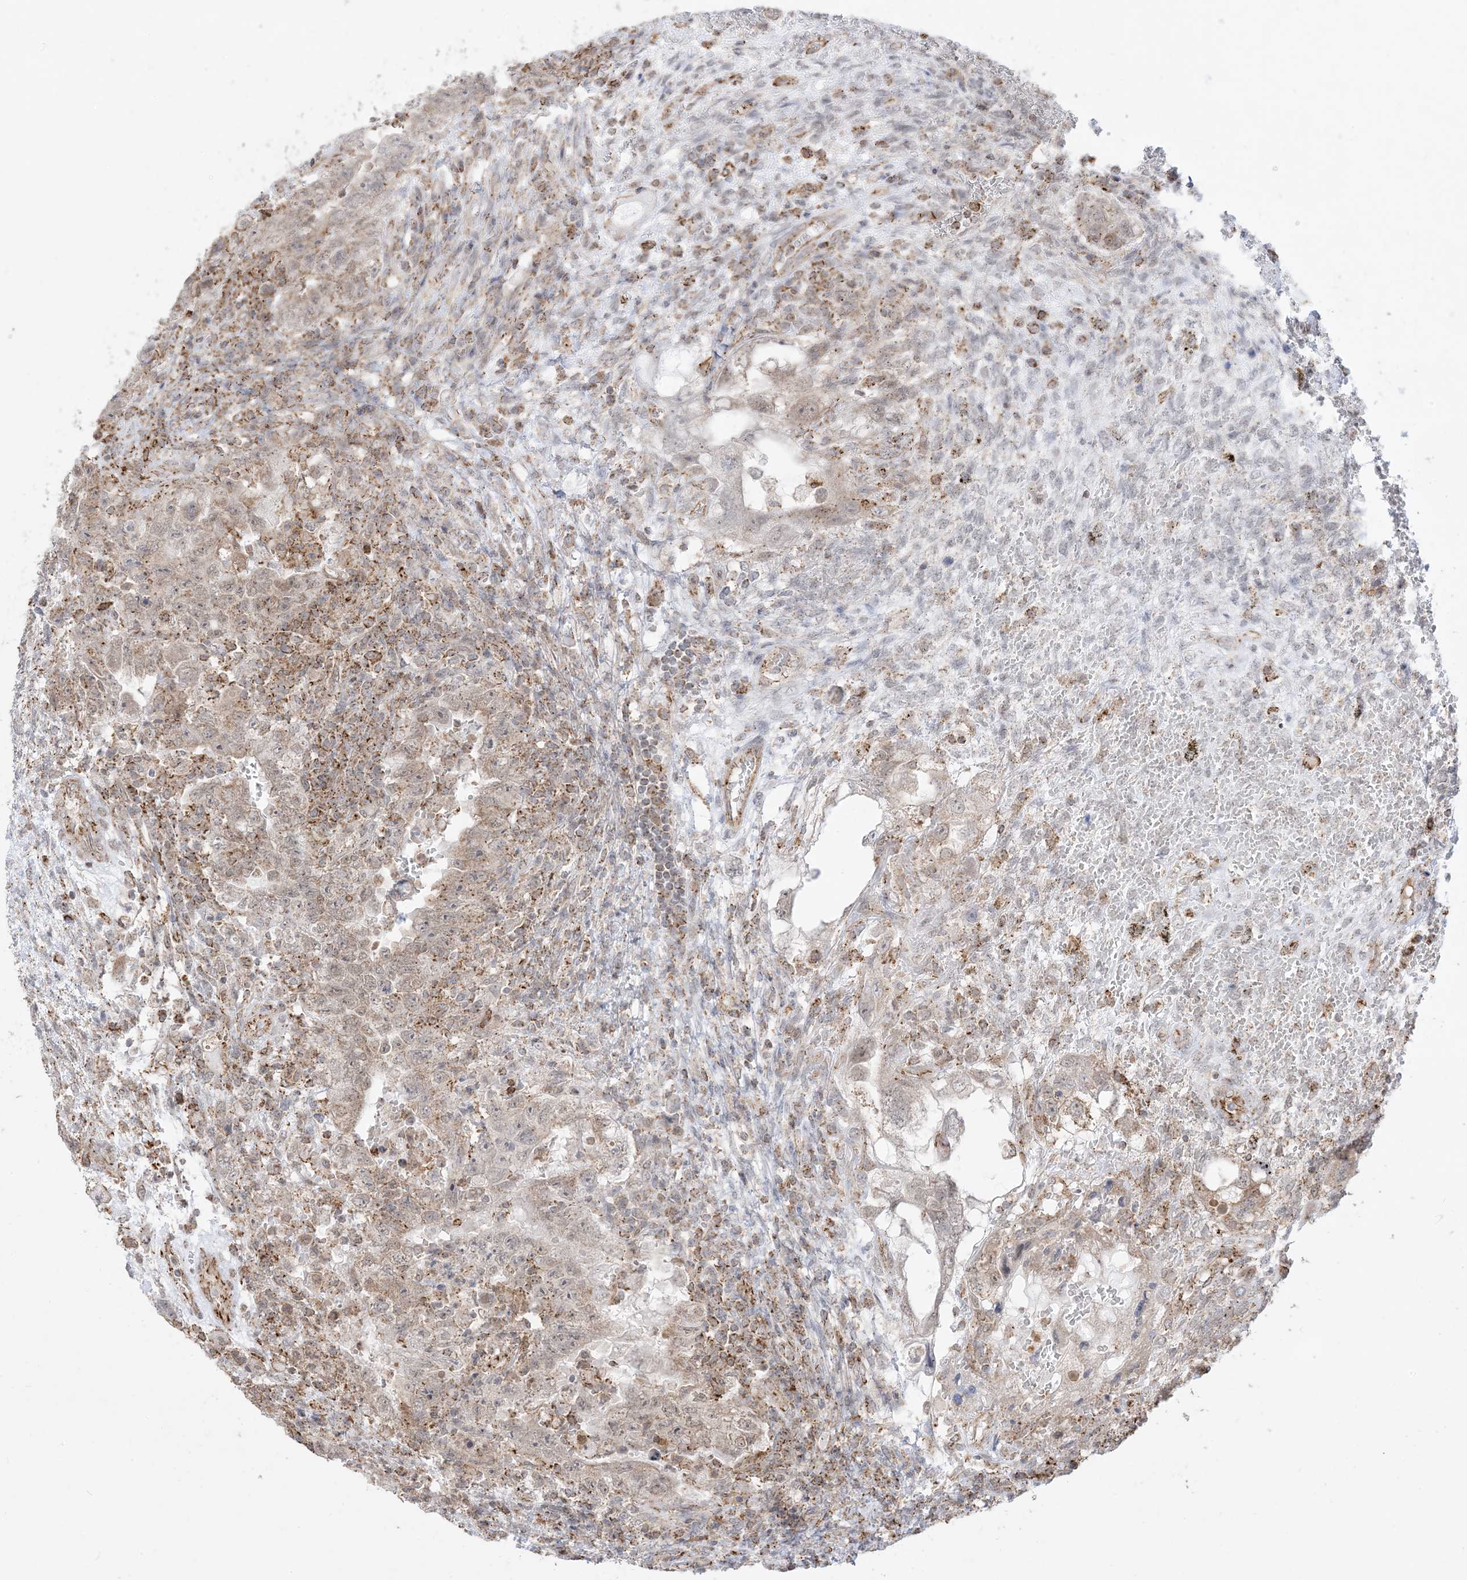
{"staining": {"intensity": "weak", "quantity": "<25%", "location": "cytoplasmic/membranous"}, "tissue": "testis cancer", "cell_type": "Tumor cells", "image_type": "cancer", "snomed": [{"axis": "morphology", "description": "Carcinoma, Embryonal, NOS"}, {"axis": "topography", "description": "Testis"}], "caption": "Tumor cells are negative for protein expression in human testis cancer (embryonal carcinoma).", "gene": "KANSL3", "patient": {"sex": "male", "age": 26}}